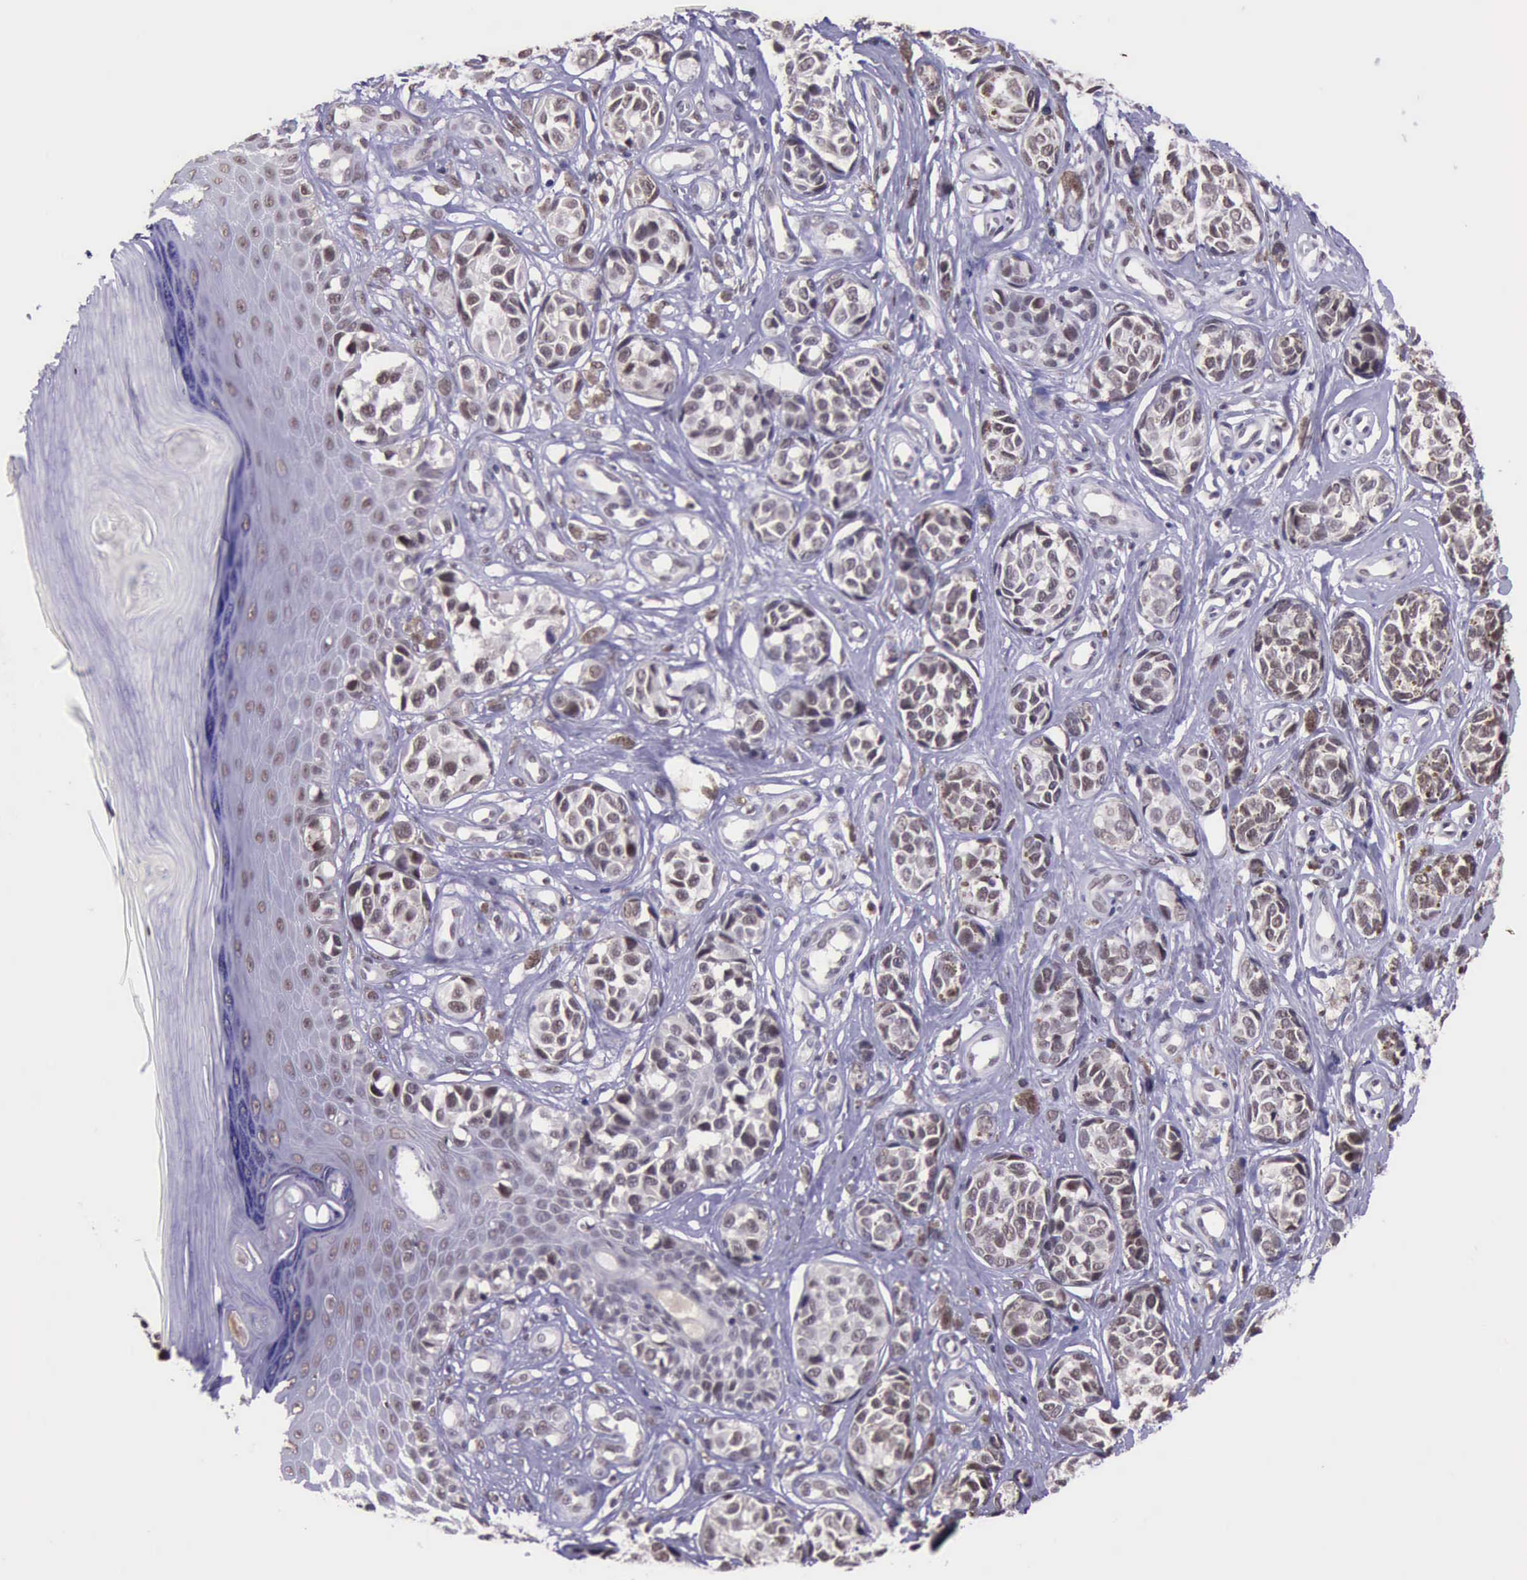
{"staining": {"intensity": "moderate", "quantity": ">75%", "location": "nuclear"}, "tissue": "melanoma", "cell_type": "Tumor cells", "image_type": "cancer", "snomed": [{"axis": "morphology", "description": "Malignant melanoma, NOS"}, {"axis": "topography", "description": "Skin"}], "caption": "There is medium levels of moderate nuclear positivity in tumor cells of melanoma, as demonstrated by immunohistochemical staining (brown color).", "gene": "PRPF39", "patient": {"sex": "male", "age": 79}}